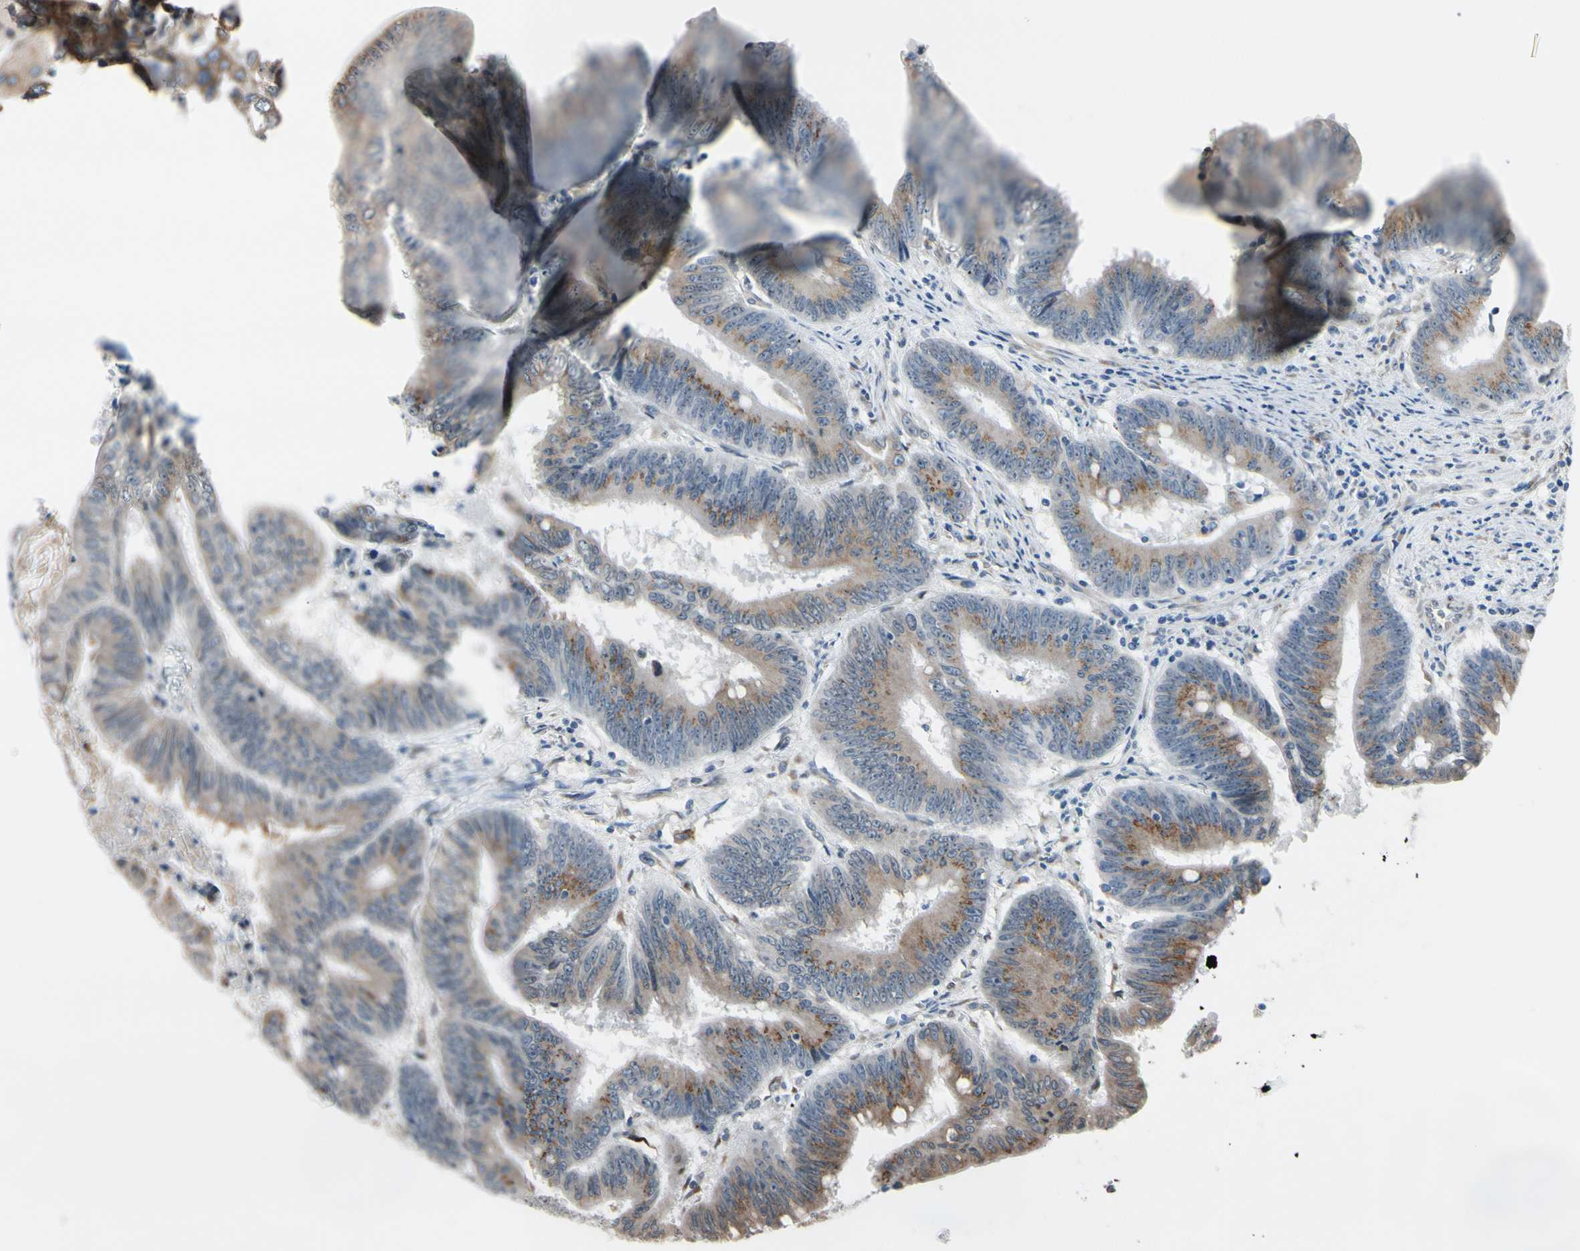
{"staining": {"intensity": "weak", "quantity": ">75%", "location": "cytoplasmic/membranous"}, "tissue": "colorectal cancer", "cell_type": "Tumor cells", "image_type": "cancer", "snomed": [{"axis": "morphology", "description": "Adenocarcinoma, NOS"}, {"axis": "topography", "description": "Colon"}], "caption": "Colorectal adenocarcinoma stained with a brown dye reveals weak cytoplasmic/membranous positive staining in approximately >75% of tumor cells.", "gene": "TMED7", "patient": {"sex": "male", "age": 45}}